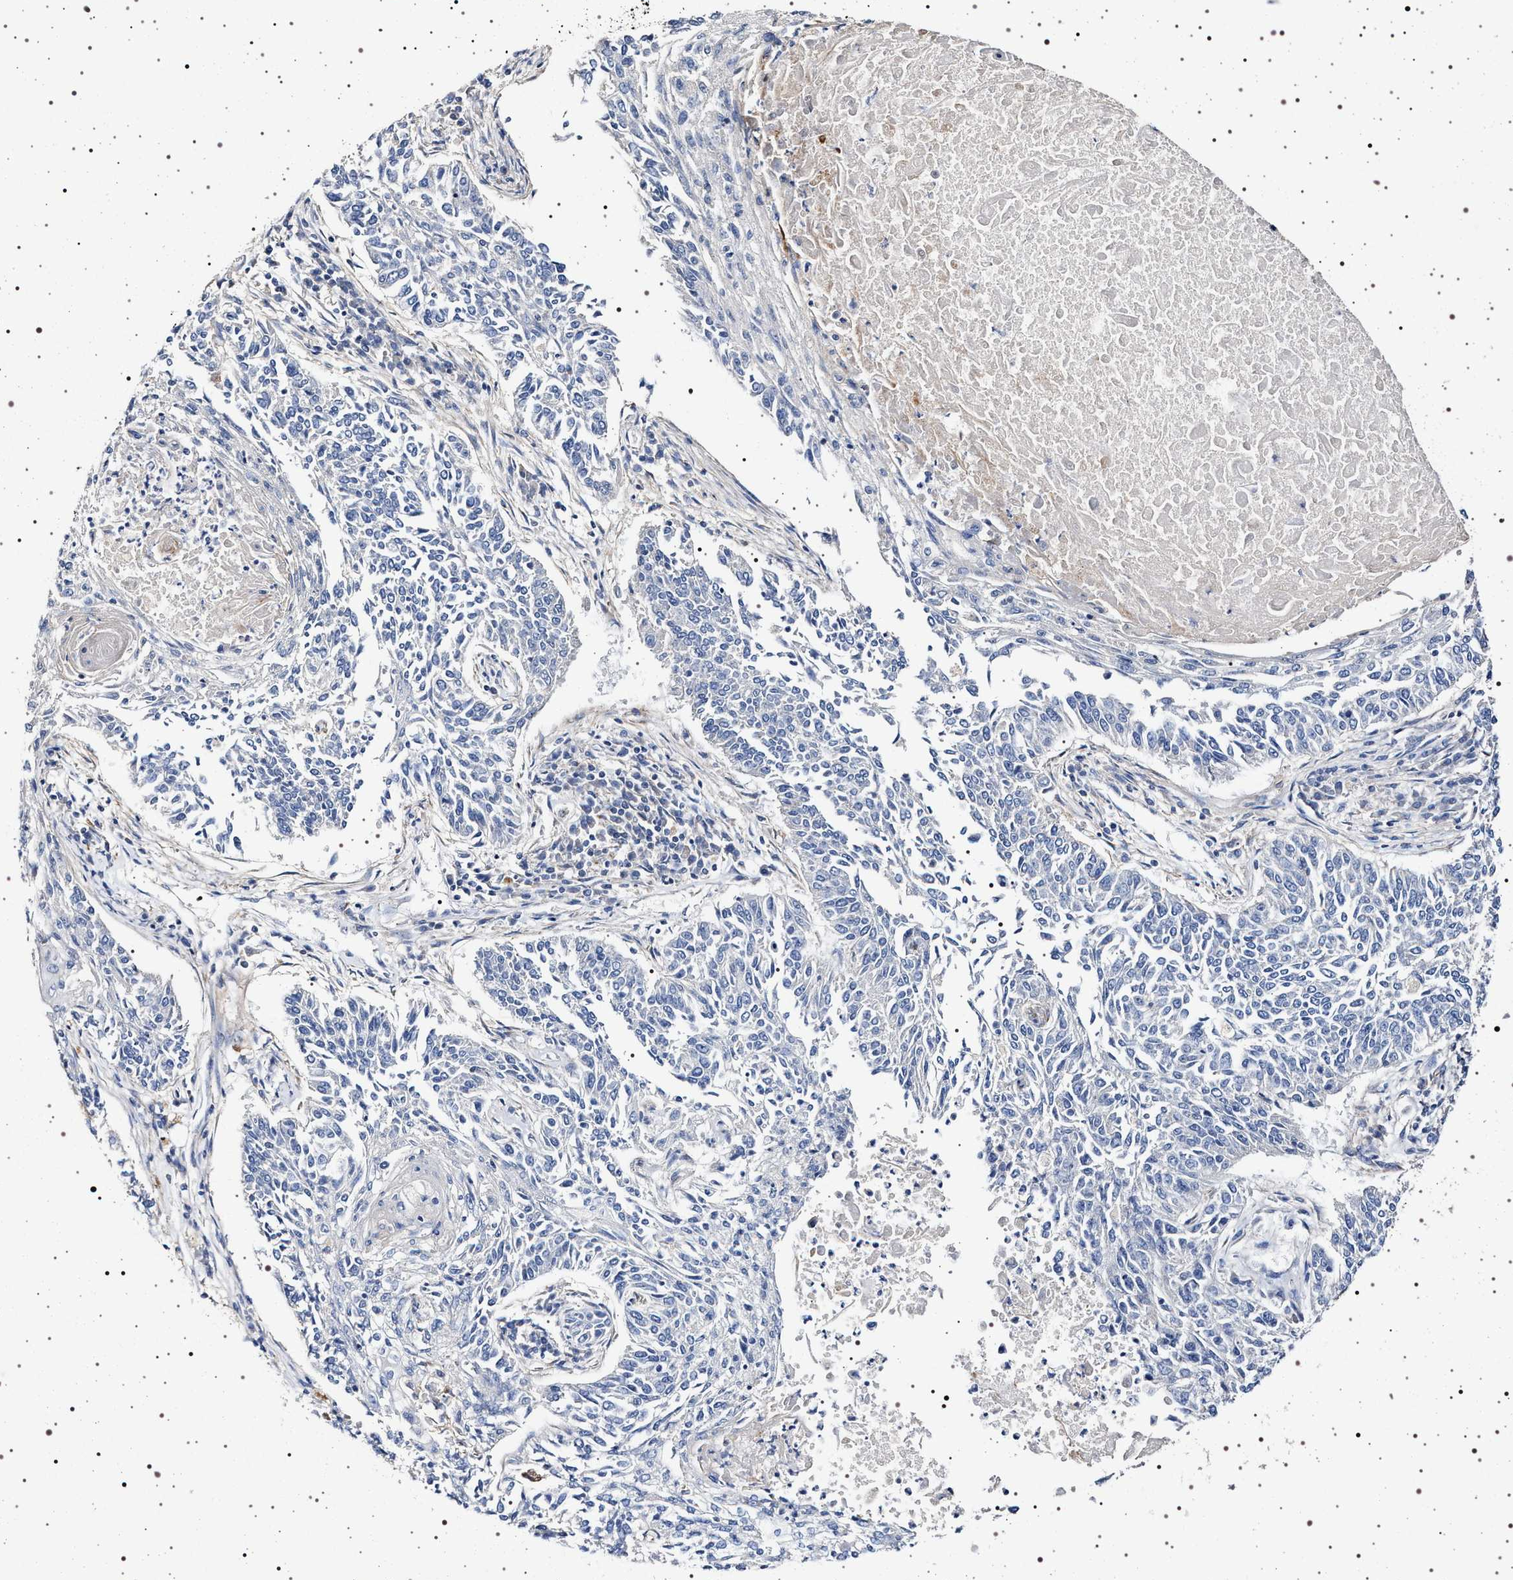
{"staining": {"intensity": "negative", "quantity": "none", "location": "none"}, "tissue": "lung cancer", "cell_type": "Tumor cells", "image_type": "cancer", "snomed": [{"axis": "morphology", "description": "Normal tissue, NOS"}, {"axis": "morphology", "description": "Squamous cell carcinoma, NOS"}, {"axis": "topography", "description": "Cartilage tissue"}, {"axis": "topography", "description": "Bronchus"}, {"axis": "topography", "description": "Lung"}], "caption": "DAB (3,3'-diaminobenzidine) immunohistochemical staining of human squamous cell carcinoma (lung) shows no significant expression in tumor cells.", "gene": "NAALADL2", "patient": {"sex": "female", "age": 49}}